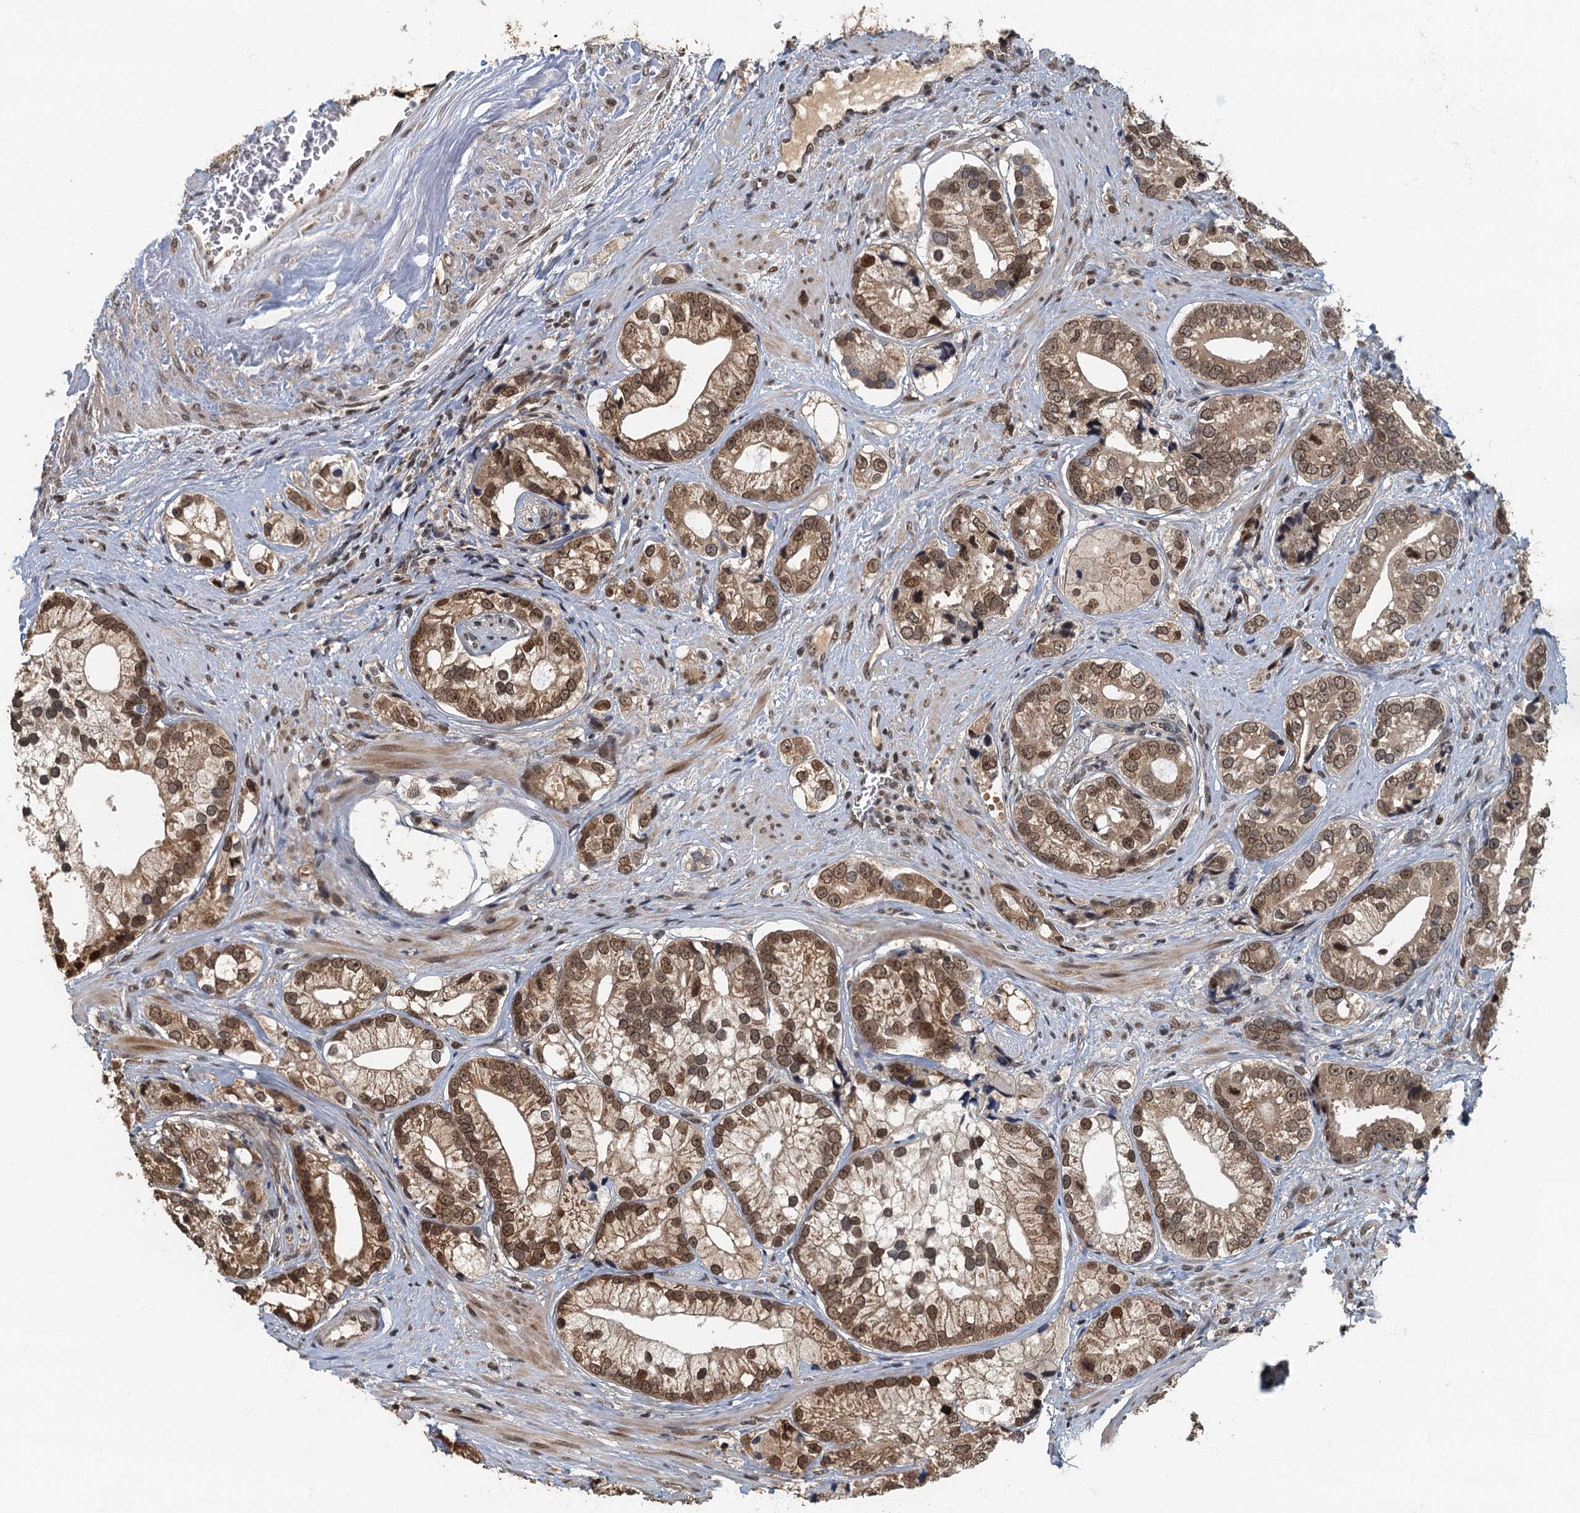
{"staining": {"intensity": "moderate", "quantity": ">75%", "location": "cytoplasmic/membranous,nuclear"}, "tissue": "prostate cancer", "cell_type": "Tumor cells", "image_type": "cancer", "snomed": [{"axis": "morphology", "description": "Adenocarcinoma, High grade"}, {"axis": "topography", "description": "Prostate"}], "caption": "There is medium levels of moderate cytoplasmic/membranous and nuclear expression in tumor cells of prostate cancer (adenocarcinoma (high-grade)), as demonstrated by immunohistochemical staining (brown color).", "gene": "CKAP2L", "patient": {"sex": "male", "age": 75}}